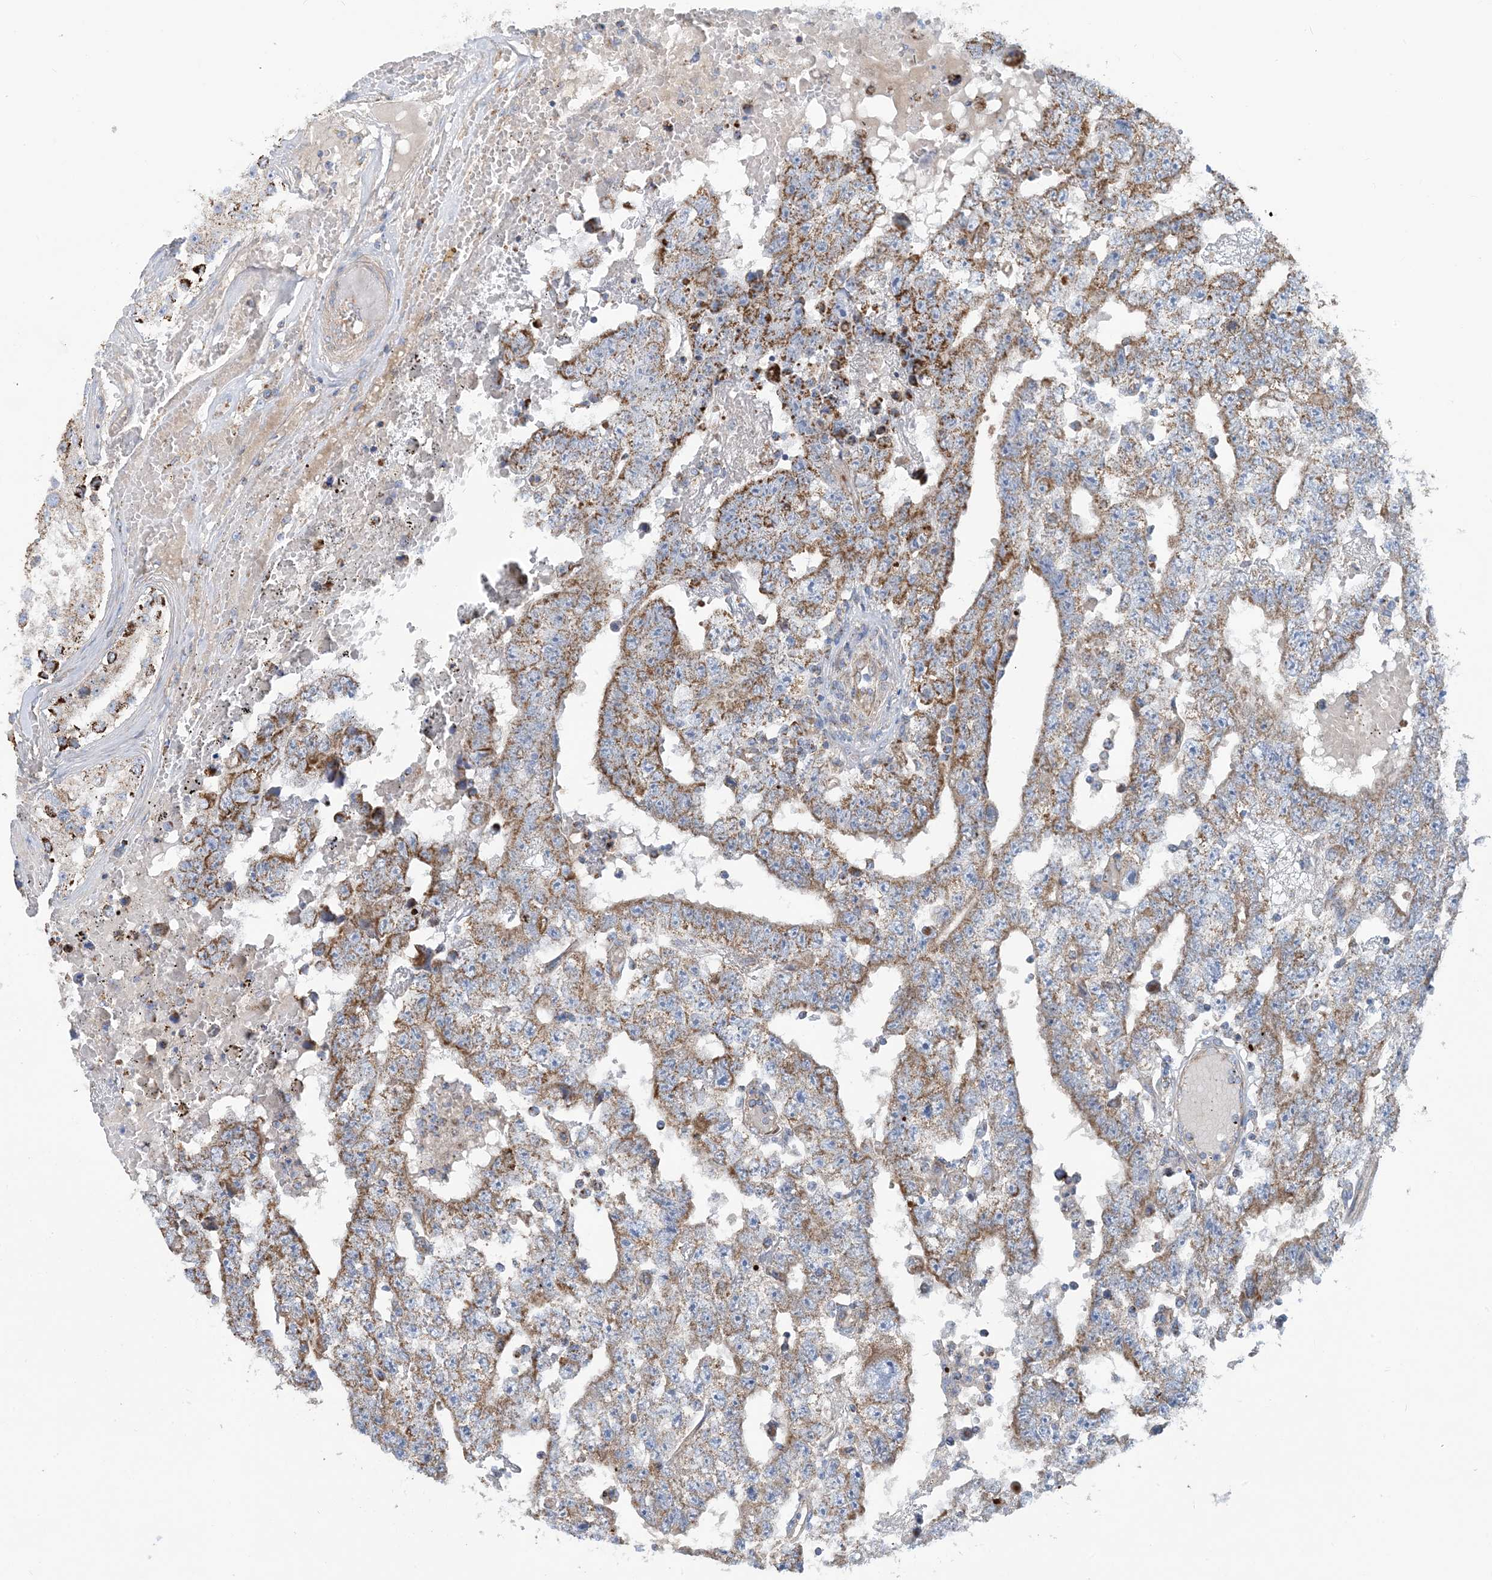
{"staining": {"intensity": "moderate", "quantity": ">75%", "location": "cytoplasmic/membranous"}, "tissue": "testis cancer", "cell_type": "Tumor cells", "image_type": "cancer", "snomed": [{"axis": "morphology", "description": "Carcinoma, Embryonal, NOS"}, {"axis": "topography", "description": "Testis"}], "caption": "Immunohistochemistry (DAB (3,3'-diaminobenzidine)) staining of human embryonal carcinoma (testis) exhibits moderate cytoplasmic/membranous protein expression in about >75% of tumor cells.", "gene": "PHOSPHO2", "patient": {"sex": "male", "age": 25}}